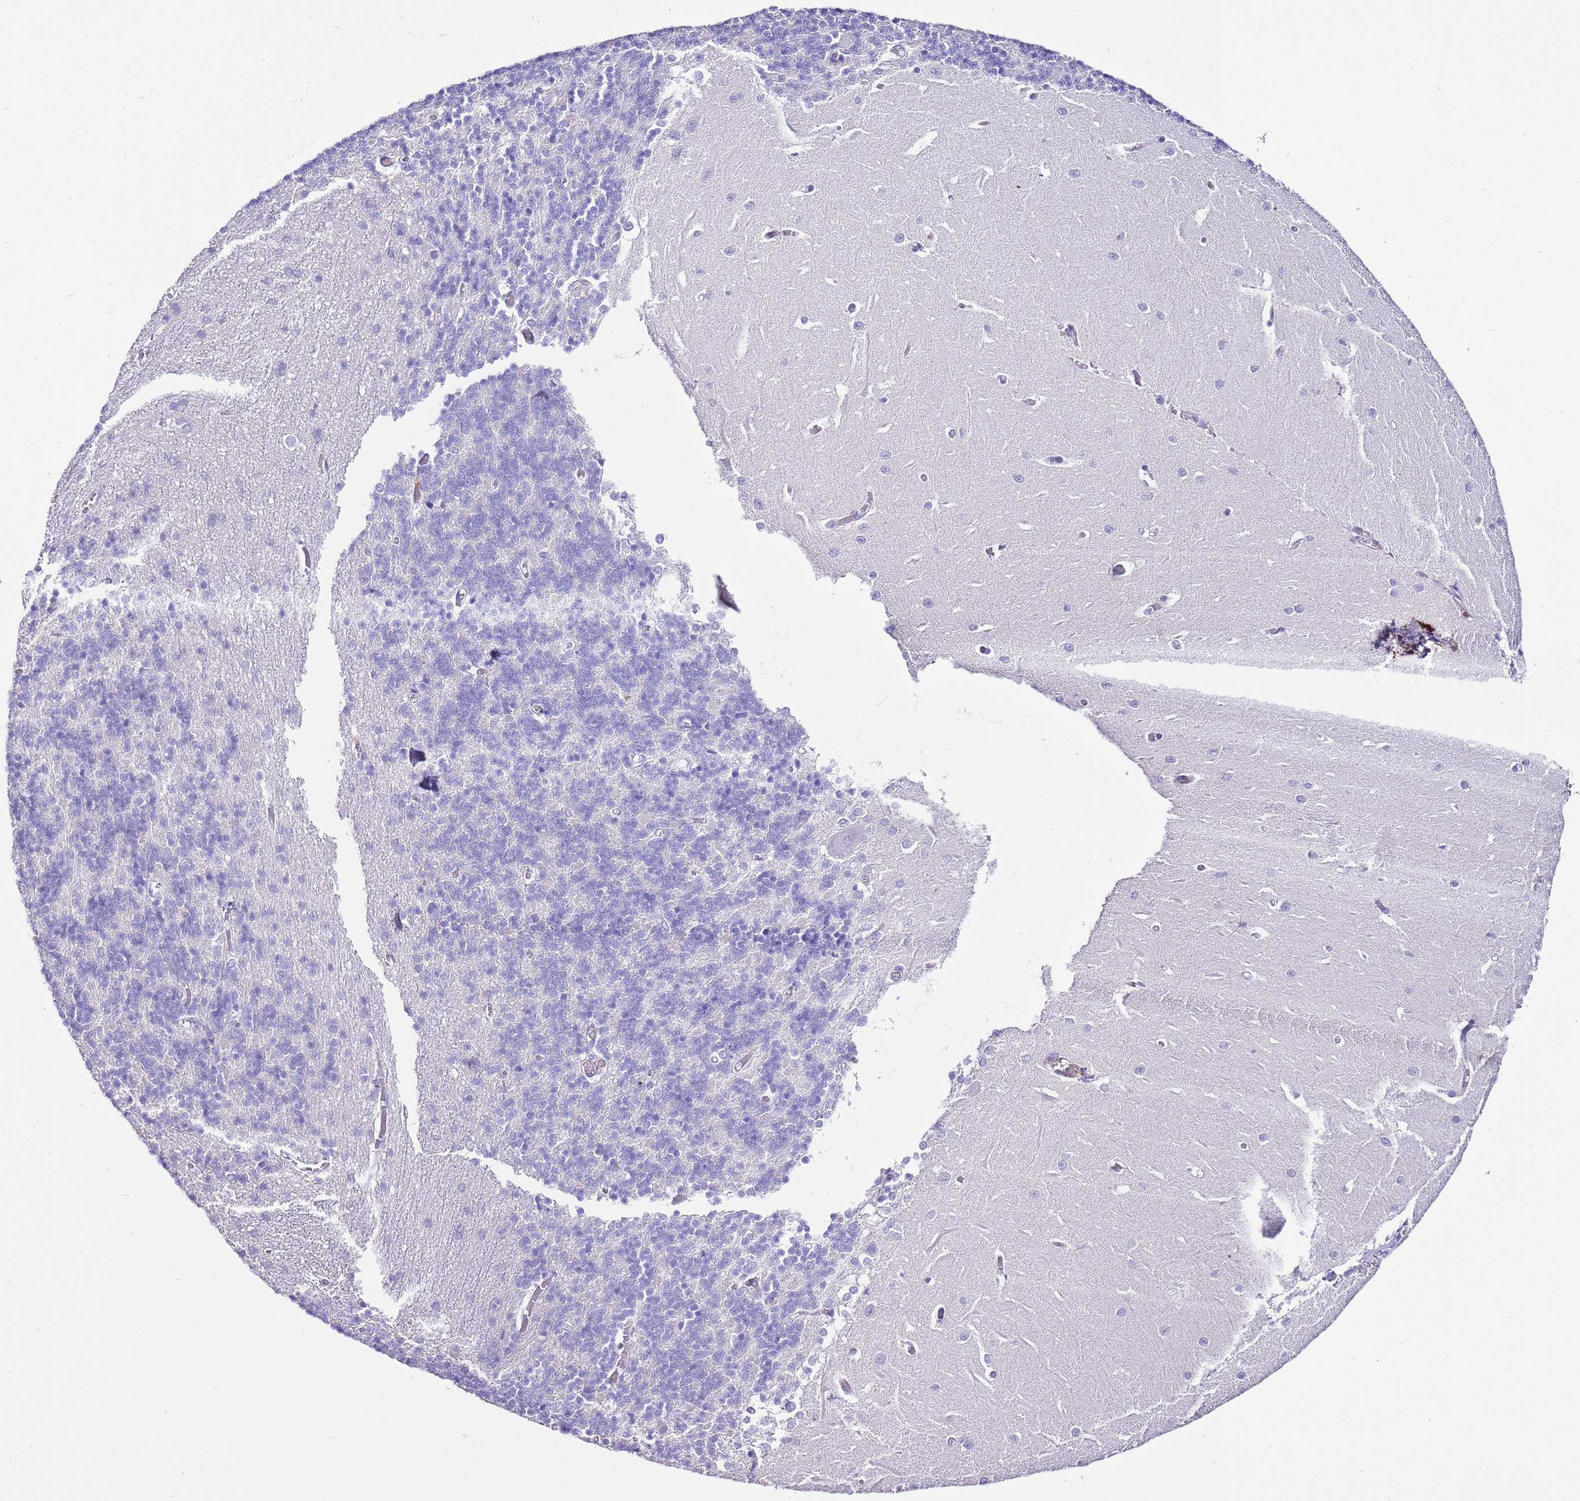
{"staining": {"intensity": "negative", "quantity": "none", "location": "none"}, "tissue": "cerebellum", "cell_type": "Cells in granular layer", "image_type": "normal", "snomed": [{"axis": "morphology", "description": "Normal tissue, NOS"}, {"axis": "topography", "description": "Cerebellum"}], "caption": "High power microscopy photomicrograph of an immunohistochemistry photomicrograph of benign cerebellum, revealing no significant expression in cells in granular layer.", "gene": "ALDH3A1", "patient": {"sex": "male", "age": 37}}